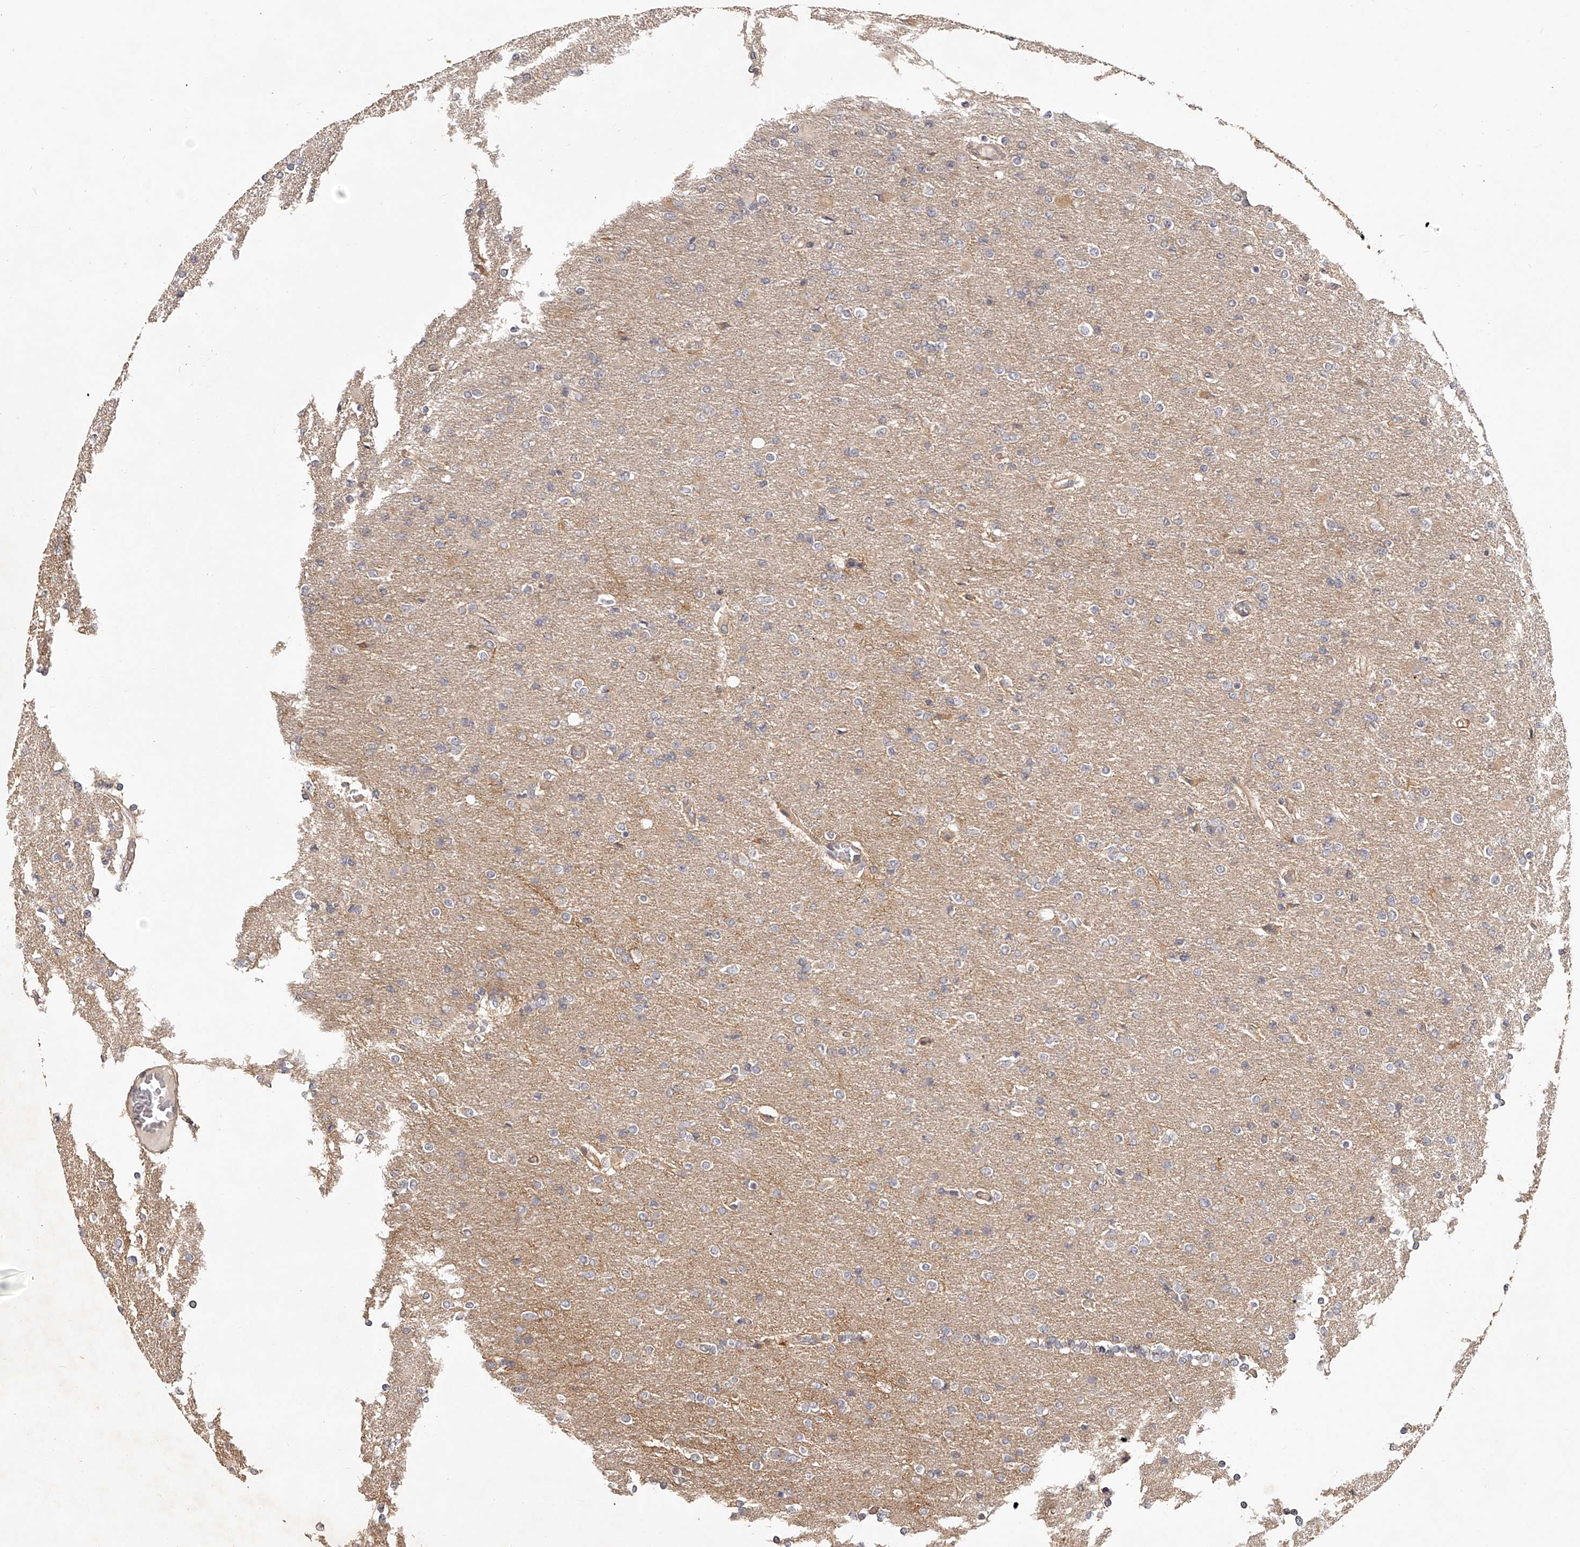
{"staining": {"intensity": "negative", "quantity": "none", "location": "none"}, "tissue": "glioma", "cell_type": "Tumor cells", "image_type": "cancer", "snomed": [{"axis": "morphology", "description": "Glioma, malignant, High grade"}, {"axis": "topography", "description": "Cerebral cortex"}], "caption": "Immunohistochemical staining of human glioma exhibits no significant staining in tumor cells. The staining is performed using DAB brown chromogen with nuclei counter-stained in using hematoxylin.", "gene": "ZNF582", "patient": {"sex": "female", "age": 36}}